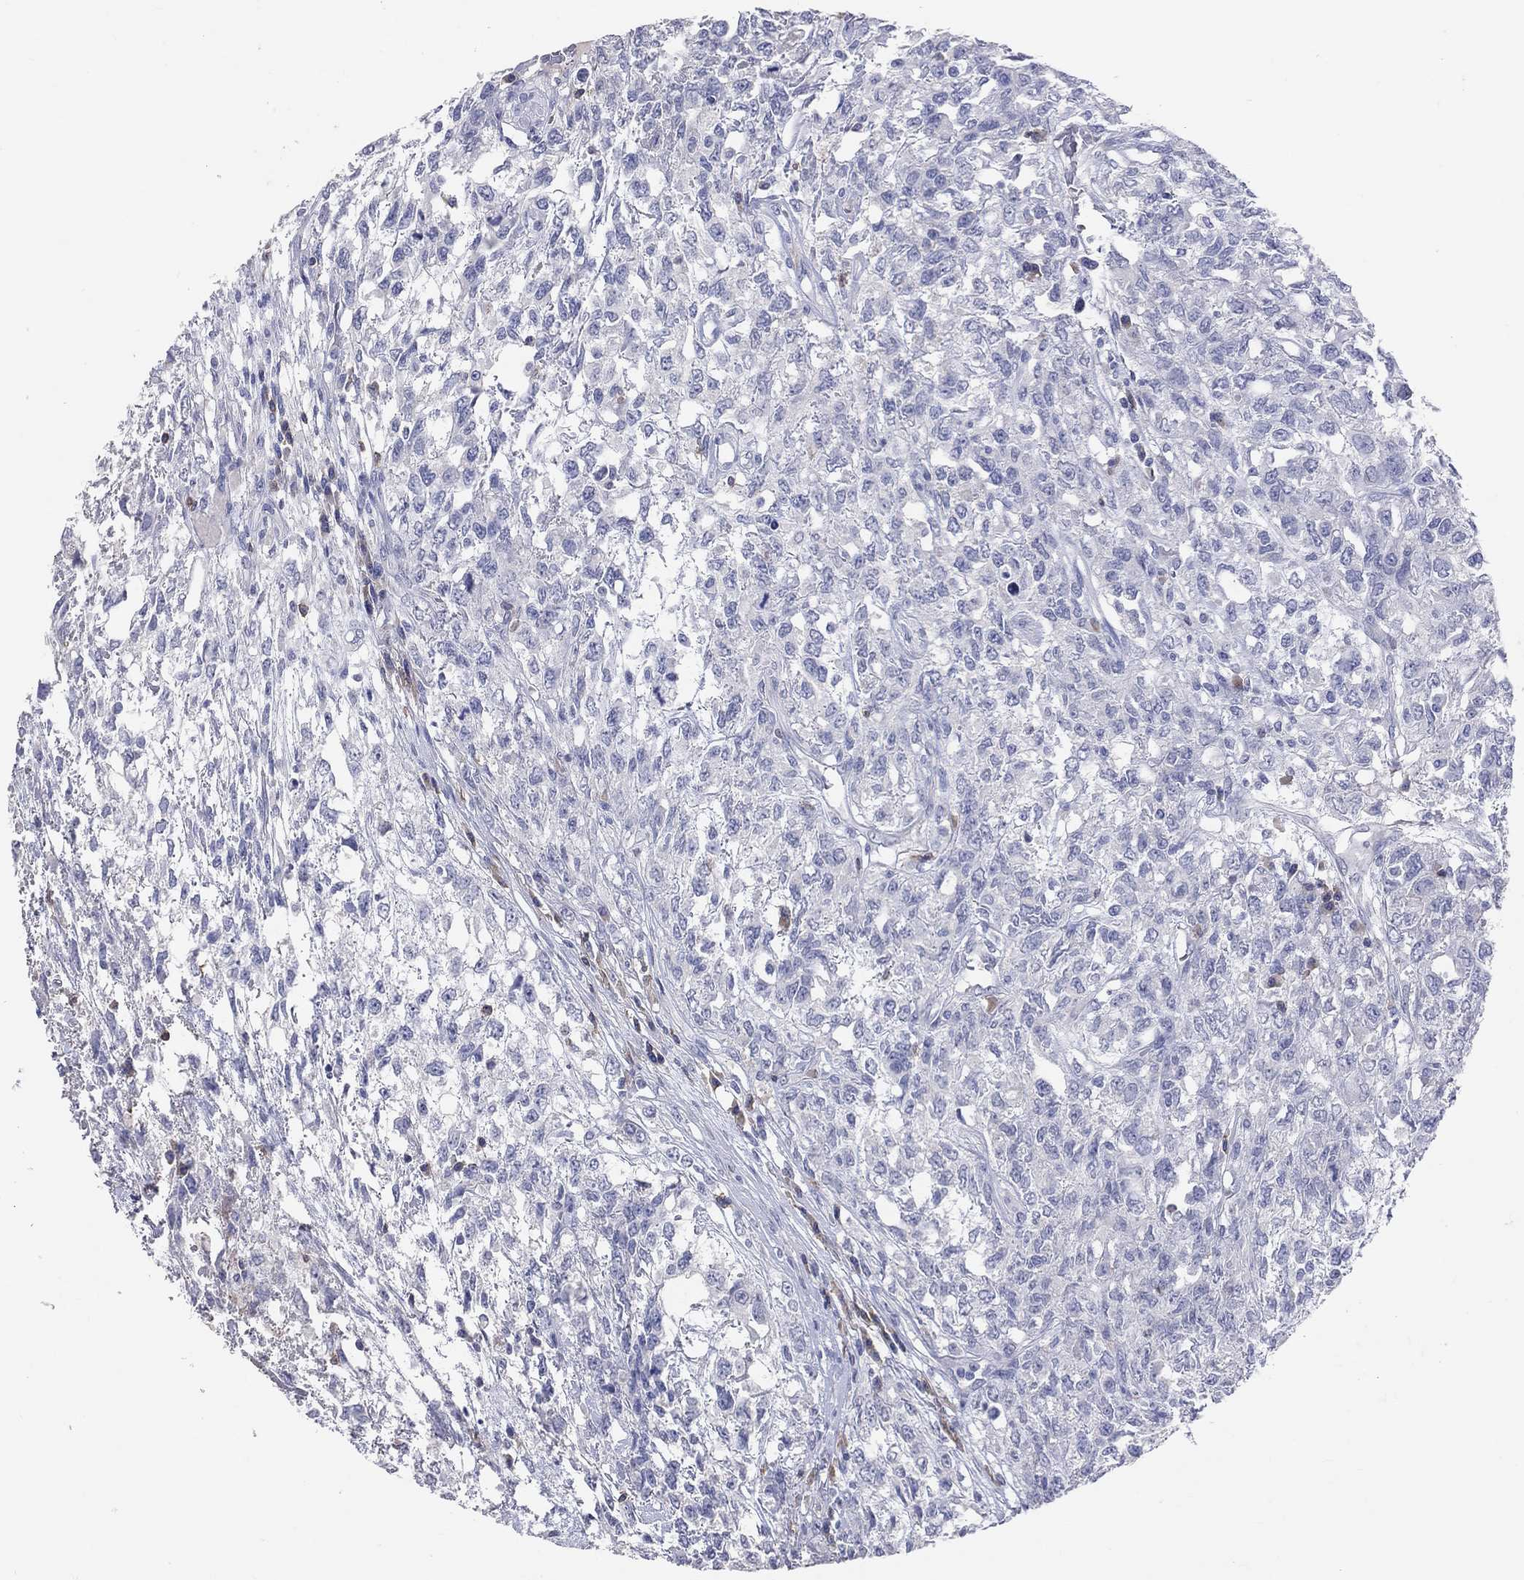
{"staining": {"intensity": "negative", "quantity": "none", "location": "none"}, "tissue": "testis cancer", "cell_type": "Tumor cells", "image_type": "cancer", "snomed": [{"axis": "morphology", "description": "Seminoma, NOS"}, {"axis": "topography", "description": "Testis"}], "caption": "Seminoma (testis) was stained to show a protein in brown. There is no significant staining in tumor cells. The staining was performed using DAB to visualize the protein expression in brown, while the nuclei were stained in blue with hematoxylin (Magnification: 20x).", "gene": "LAT", "patient": {"sex": "male", "age": 52}}